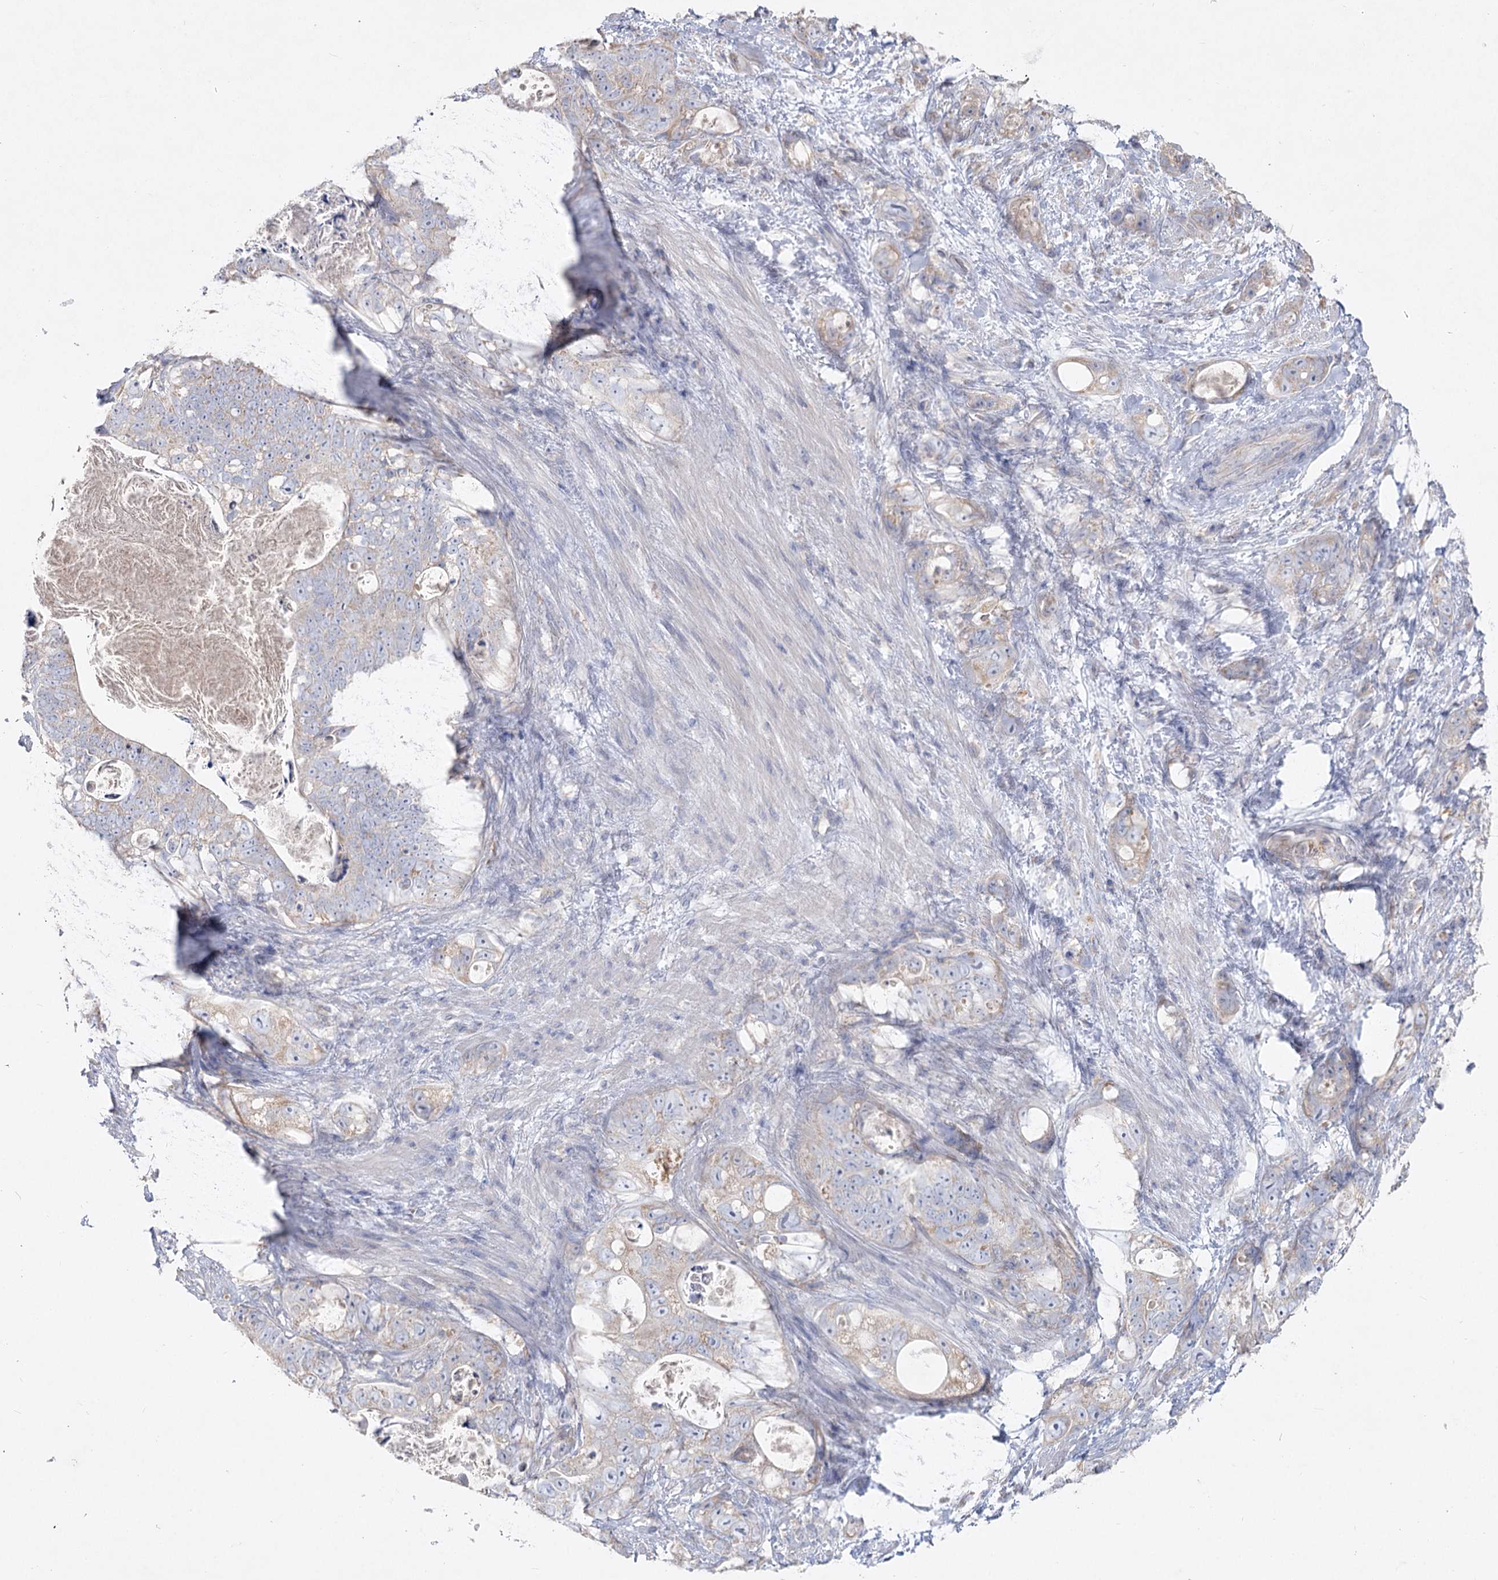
{"staining": {"intensity": "weak", "quantity": "25%-75%", "location": "cytoplasmic/membranous"}, "tissue": "stomach cancer", "cell_type": "Tumor cells", "image_type": "cancer", "snomed": [{"axis": "morphology", "description": "Normal tissue, NOS"}, {"axis": "morphology", "description": "Adenocarcinoma, NOS"}, {"axis": "topography", "description": "Stomach"}], "caption": "Stomach adenocarcinoma stained with DAB immunohistochemistry reveals low levels of weak cytoplasmic/membranous staining in about 25%-75% of tumor cells.", "gene": "TMEM187", "patient": {"sex": "female", "age": 89}}